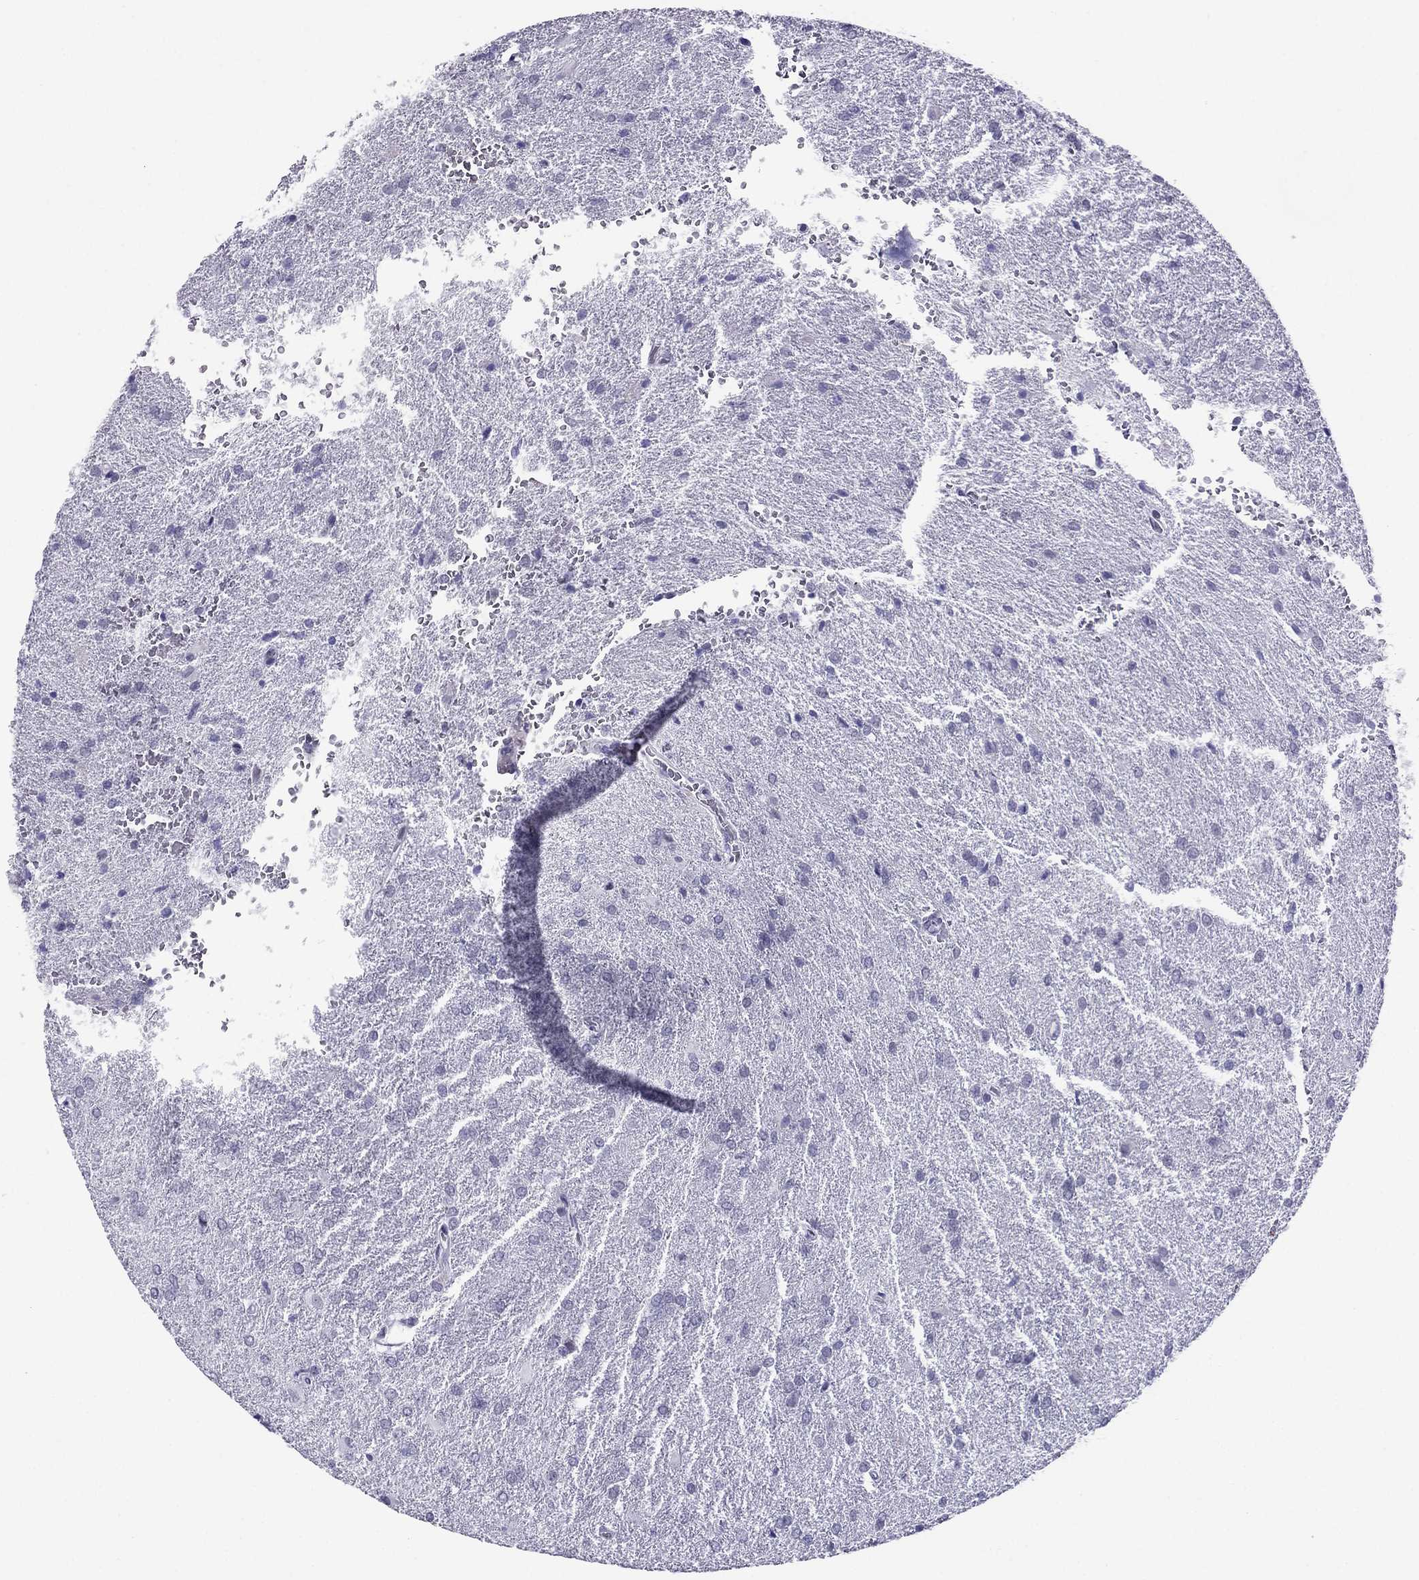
{"staining": {"intensity": "negative", "quantity": "none", "location": "none"}, "tissue": "glioma", "cell_type": "Tumor cells", "image_type": "cancer", "snomed": [{"axis": "morphology", "description": "Glioma, malignant, High grade"}, {"axis": "topography", "description": "Brain"}], "caption": "The IHC image has no significant staining in tumor cells of glioma tissue.", "gene": "MYLK3", "patient": {"sex": "male", "age": 68}}